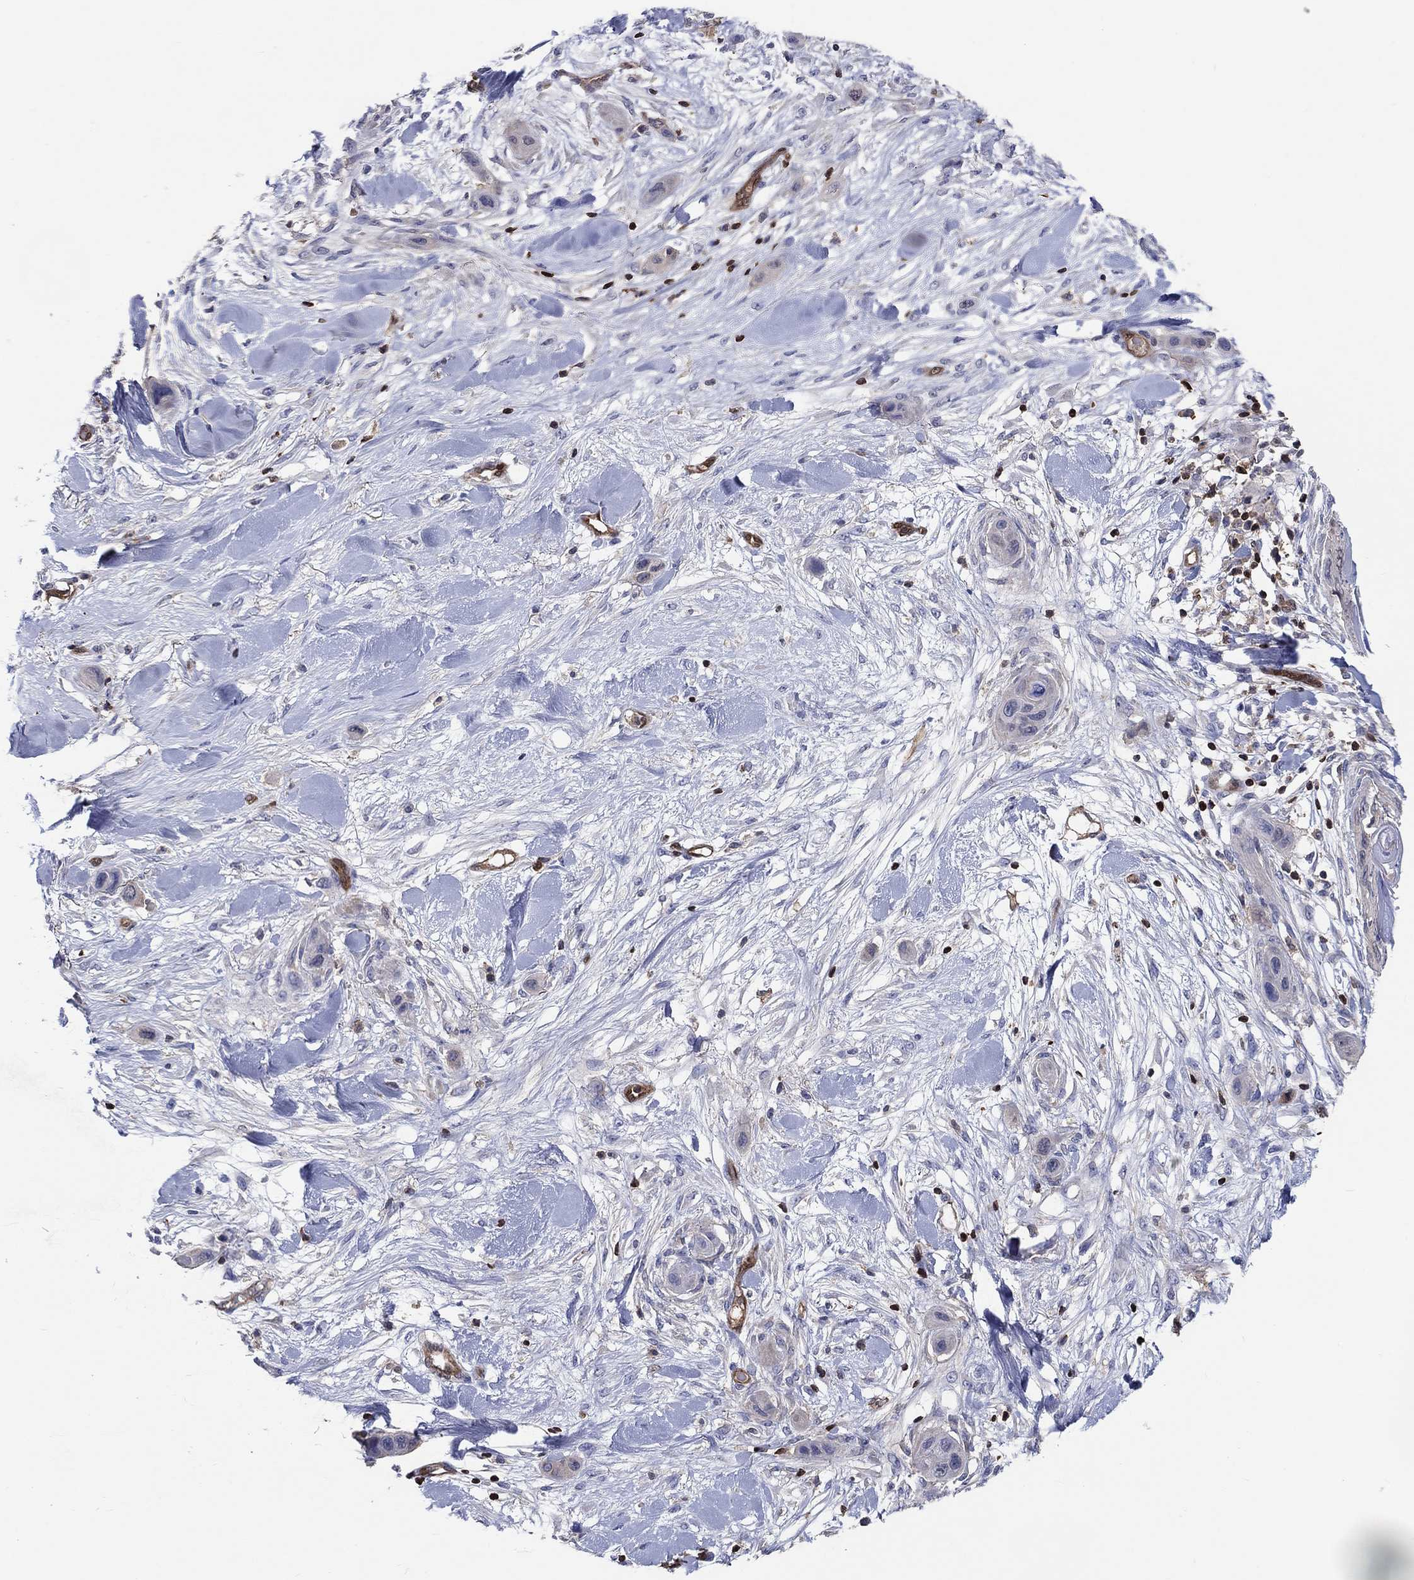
{"staining": {"intensity": "negative", "quantity": "none", "location": "none"}, "tissue": "skin cancer", "cell_type": "Tumor cells", "image_type": "cancer", "snomed": [{"axis": "morphology", "description": "Squamous cell carcinoma, NOS"}, {"axis": "topography", "description": "Skin"}], "caption": "DAB immunohistochemical staining of squamous cell carcinoma (skin) reveals no significant positivity in tumor cells.", "gene": "AGFG2", "patient": {"sex": "male", "age": 79}}